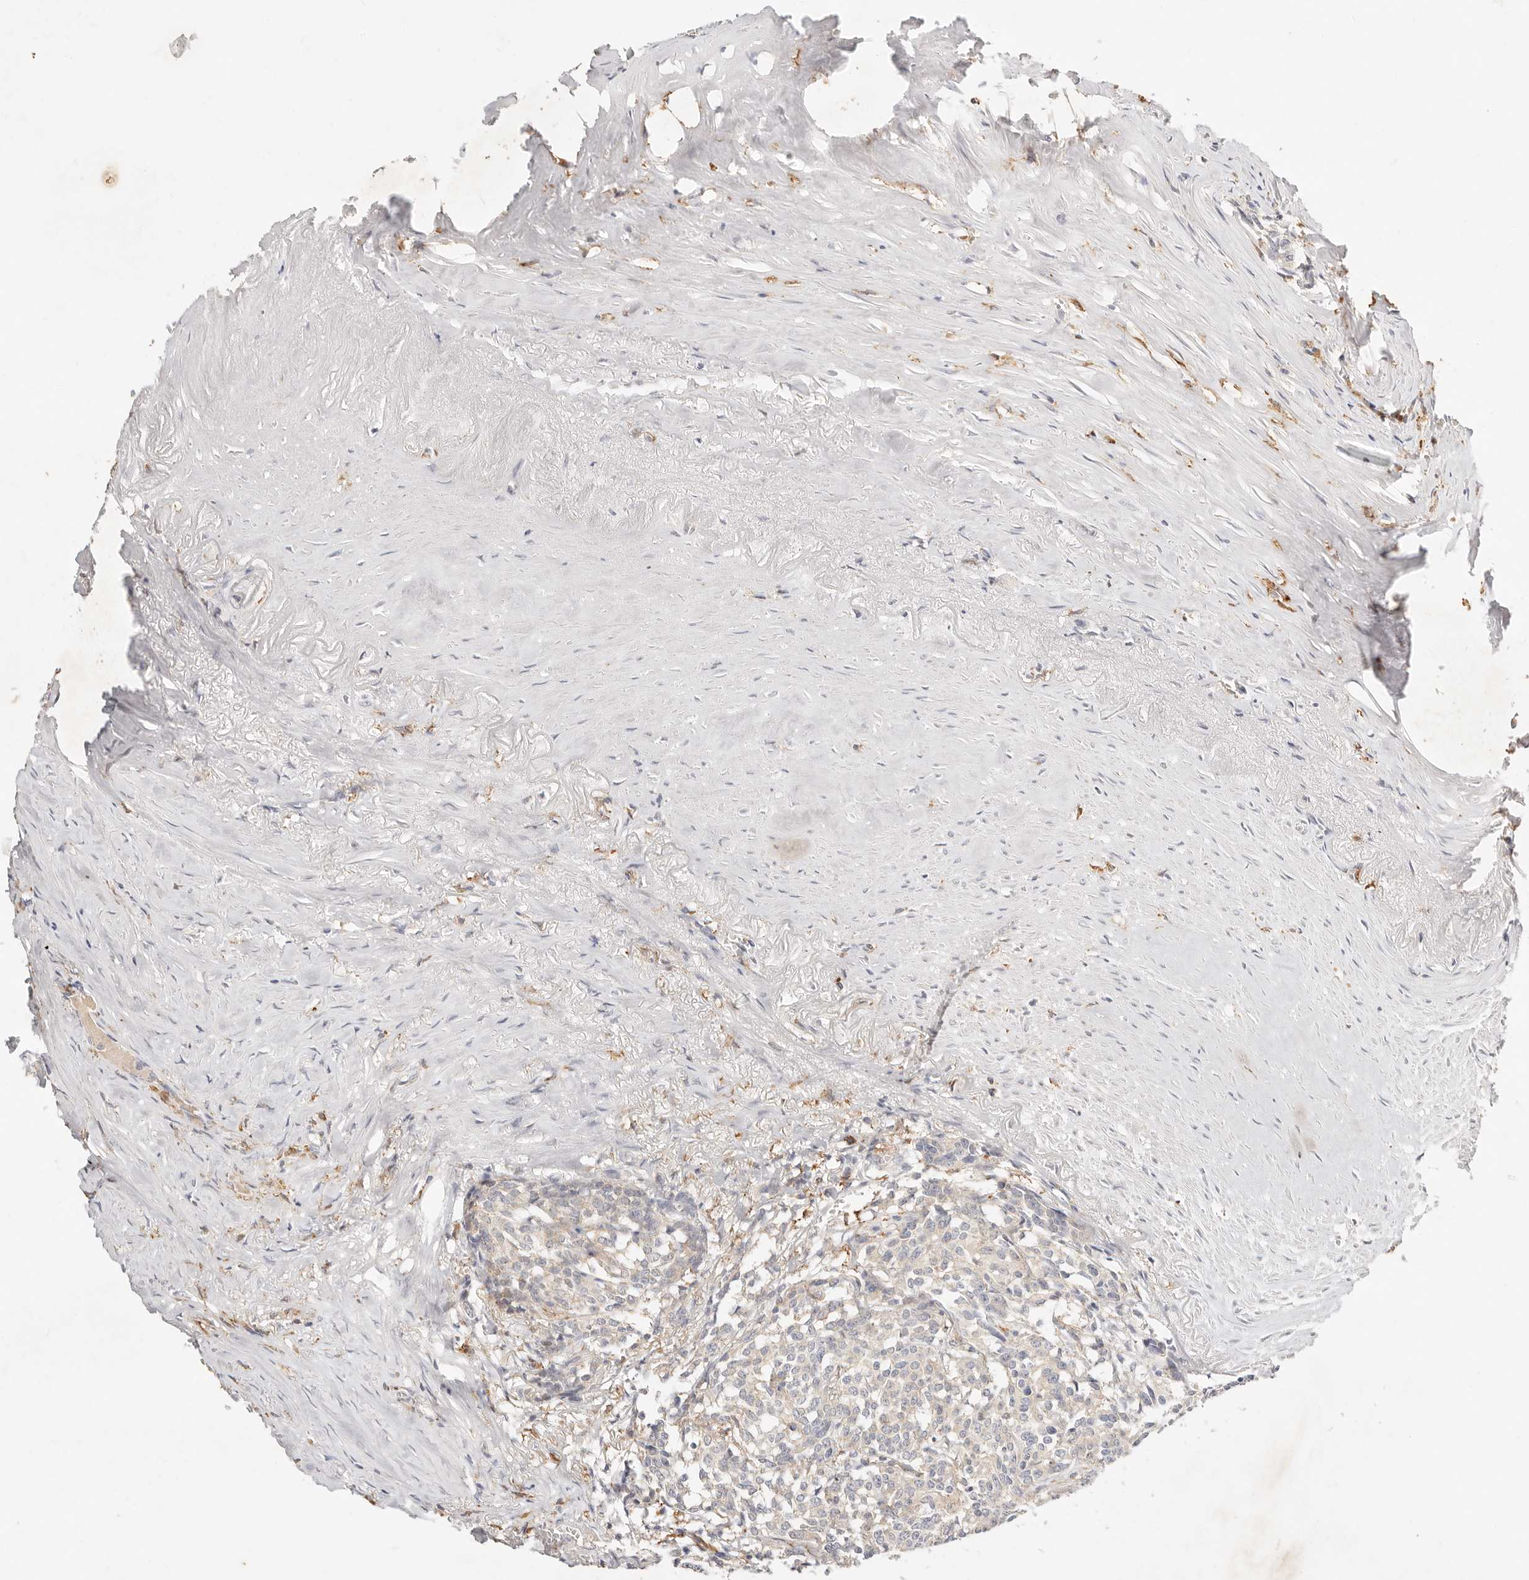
{"staining": {"intensity": "negative", "quantity": "none", "location": "none"}, "tissue": "carcinoid", "cell_type": "Tumor cells", "image_type": "cancer", "snomed": [{"axis": "morphology", "description": "Carcinoid, malignant, NOS"}, {"axis": "topography", "description": "Lung"}], "caption": "This micrograph is of carcinoid stained with IHC to label a protein in brown with the nuclei are counter-stained blue. There is no positivity in tumor cells.", "gene": "HK2", "patient": {"sex": "female", "age": 46}}